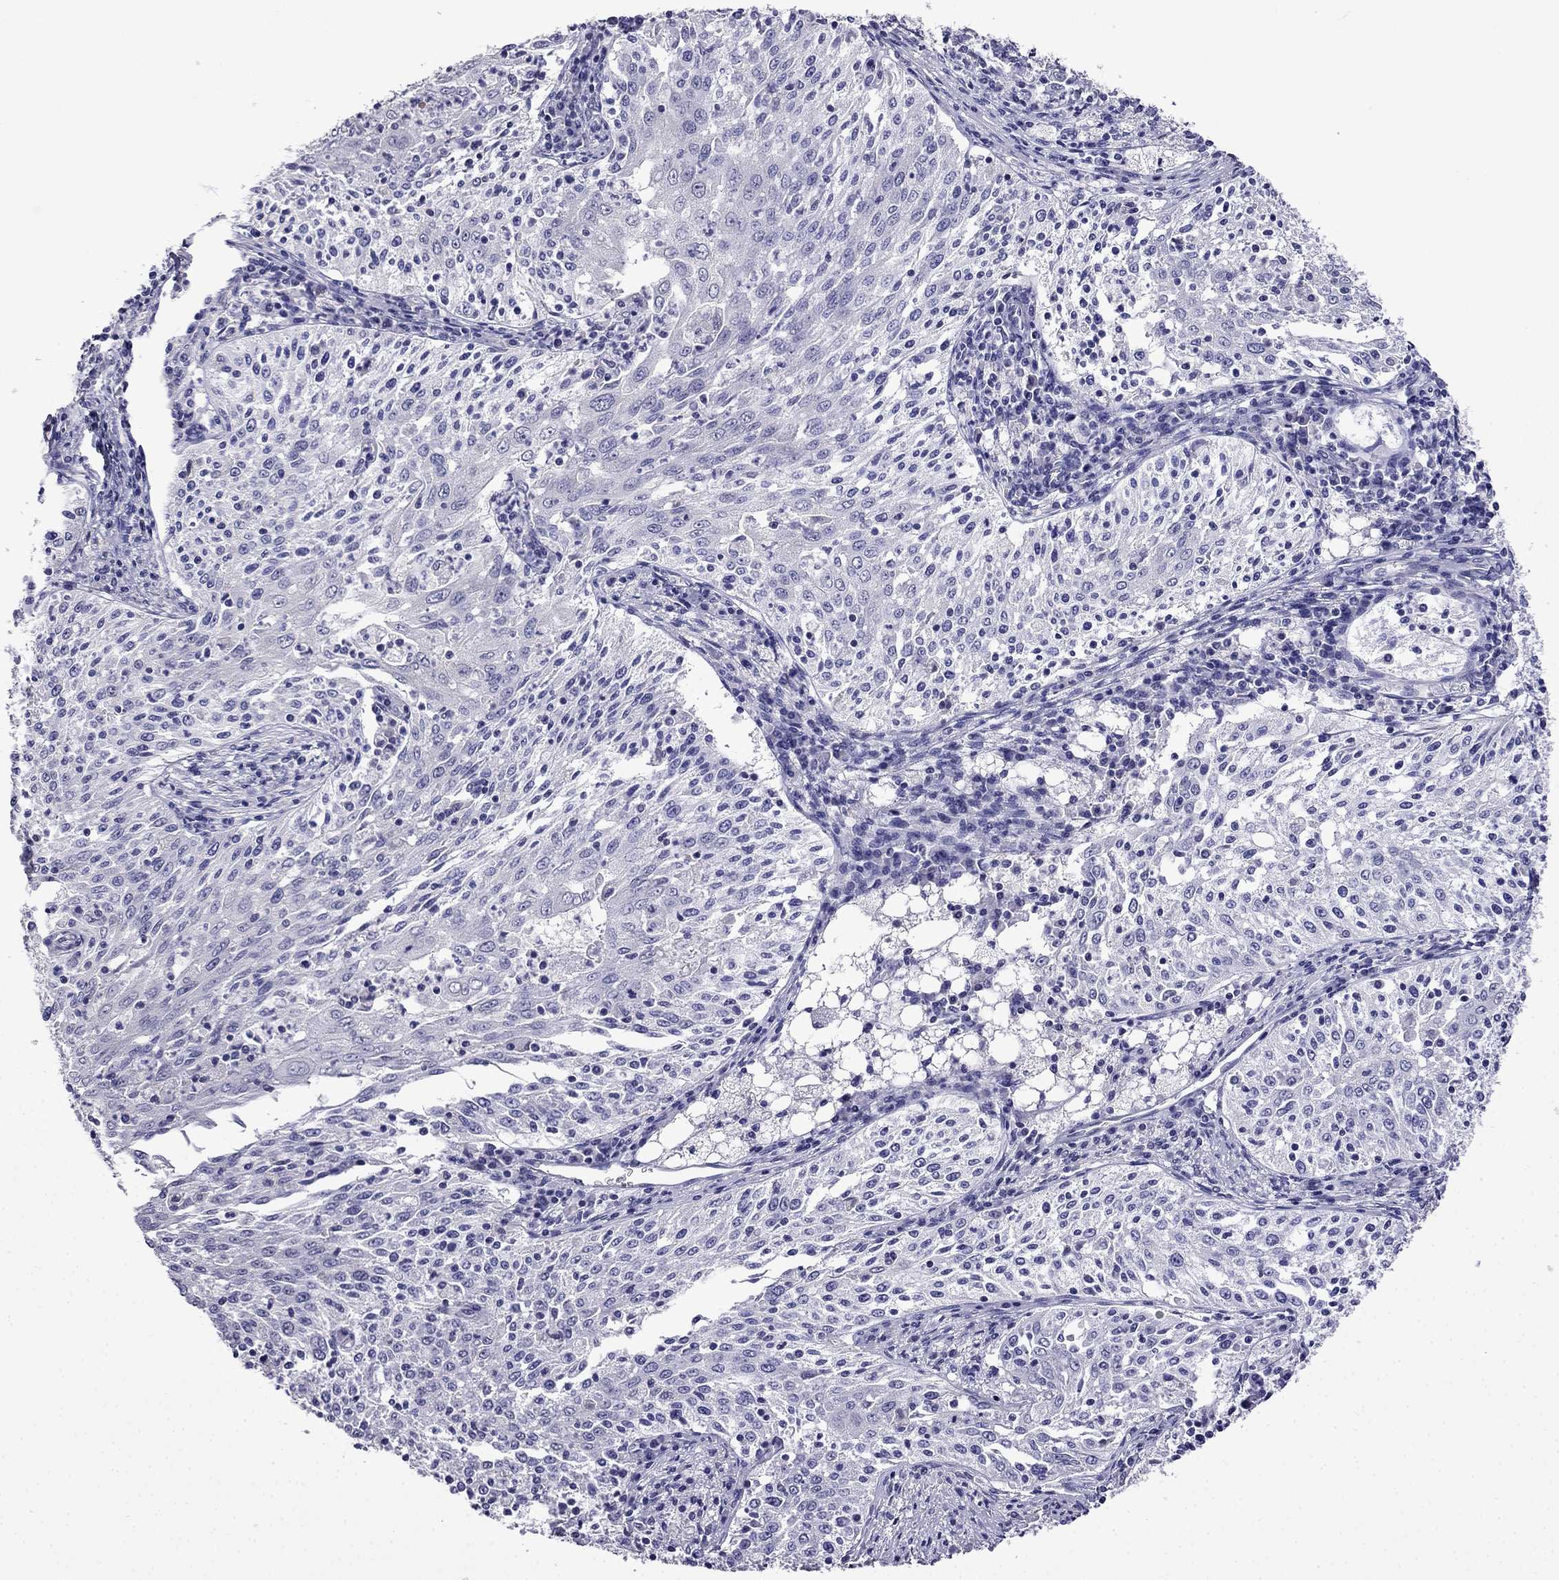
{"staining": {"intensity": "negative", "quantity": "none", "location": "none"}, "tissue": "cervical cancer", "cell_type": "Tumor cells", "image_type": "cancer", "snomed": [{"axis": "morphology", "description": "Squamous cell carcinoma, NOS"}, {"axis": "topography", "description": "Cervix"}], "caption": "IHC of human cervical cancer (squamous cell carcinoma) displays no positivity in tumor cells. (Immunohistochemistry, brightfield microscopy, high magnification).", "gene": "SCNN1D", "patient": {"sex": "female", "age": 41}}